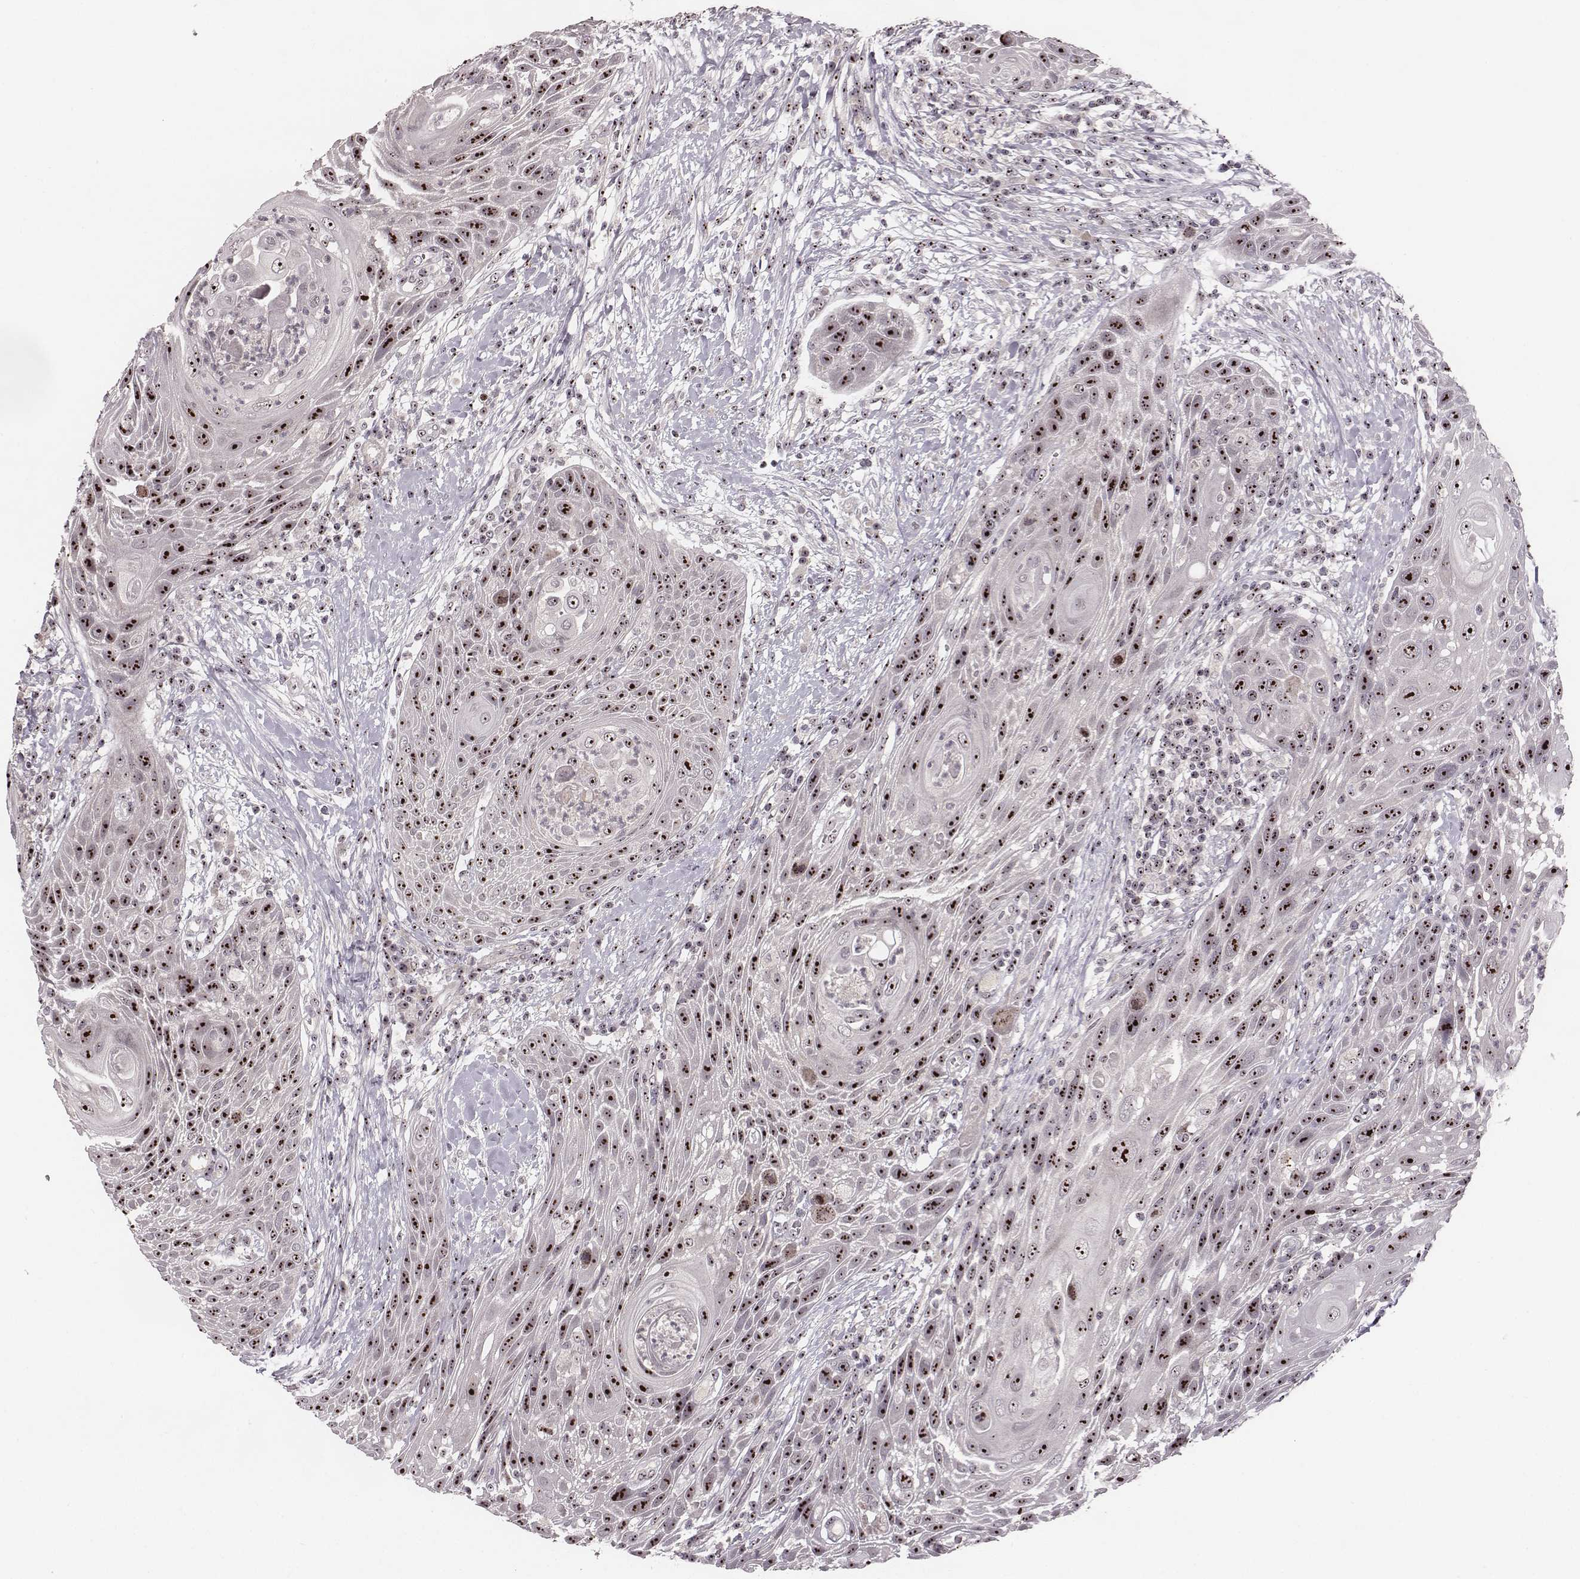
{"staining": {"intensity": "strong", "quantity": ">75%", "location": "nuclear"}, "tissue": "head and neck cancer", "cell_type": "Tumor cells", "image_type": "cancer", "snomed": [{"axis": "morphology", "description": "Squamous cell carcinoma, NOS"}, {"axis": "topography", "description": "Head-Neck"}], "caption": "About >75% of tumor cells in head and neck squamous cell carcinoma reveal strong nuclear protein expression as visualized by brown immunohistochemical staining.", "gene": "NOP56", "patient": {"sex": "male", "age": 69}}